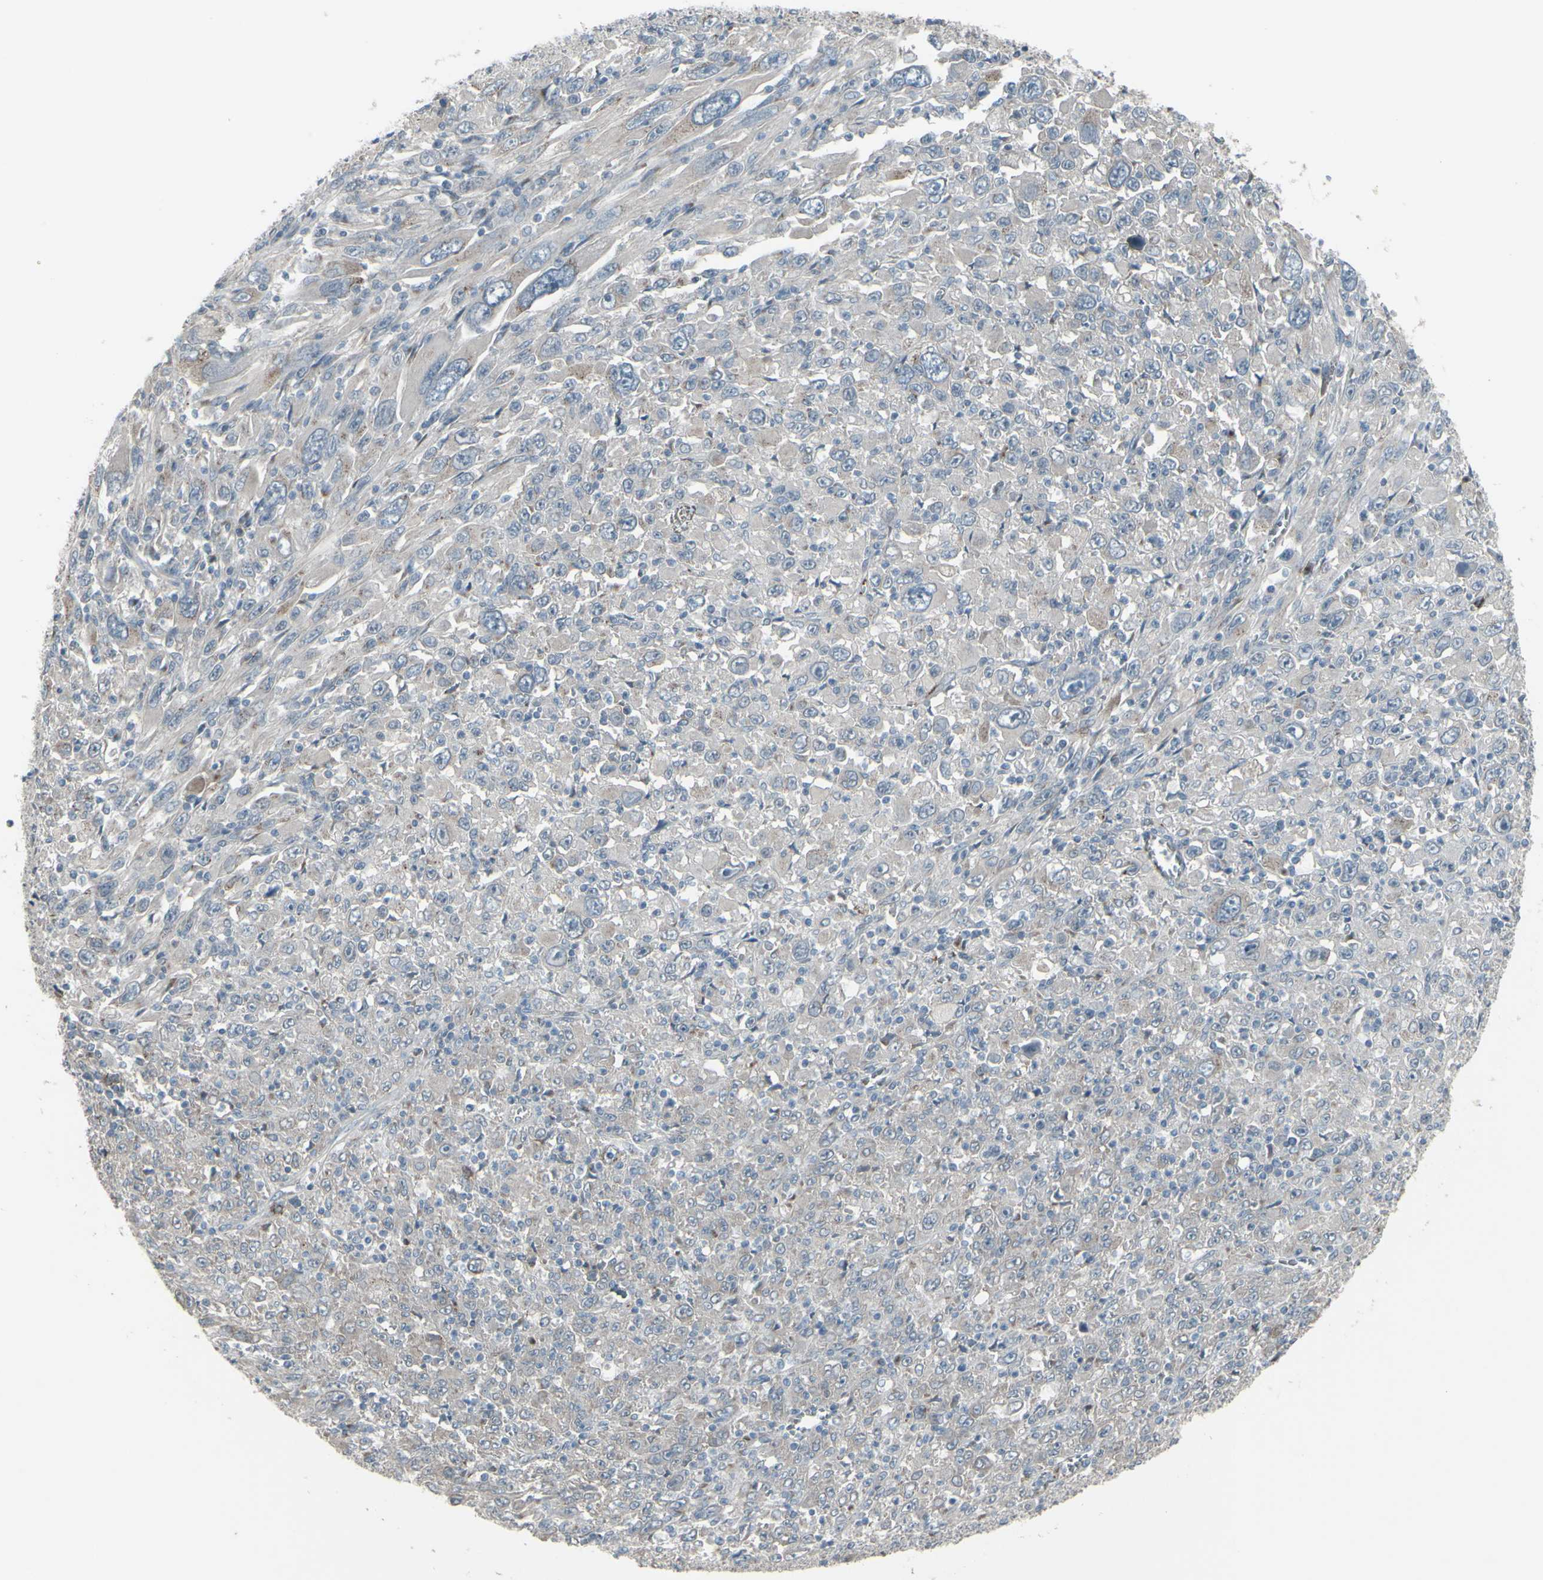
{"staining": {"intensity": "negative", "quantity": "none", "location": "none"}, "tissue": "melanoma", "cell_type": "Tumor cells", "image_type": "cancer", "snomed": [{"axis": "morphology", "description": "Malignant melanoma, Metastatic site"}, {"axis": "topography", "description": "Skin"}], "caption": "This is a photomicrograph of immunohistochemistry (IHC) staining of melanoma, which shows no positivity in tumor cells.", "gene": "CD79B", "patient": {"sex": "female", "age": 56}}